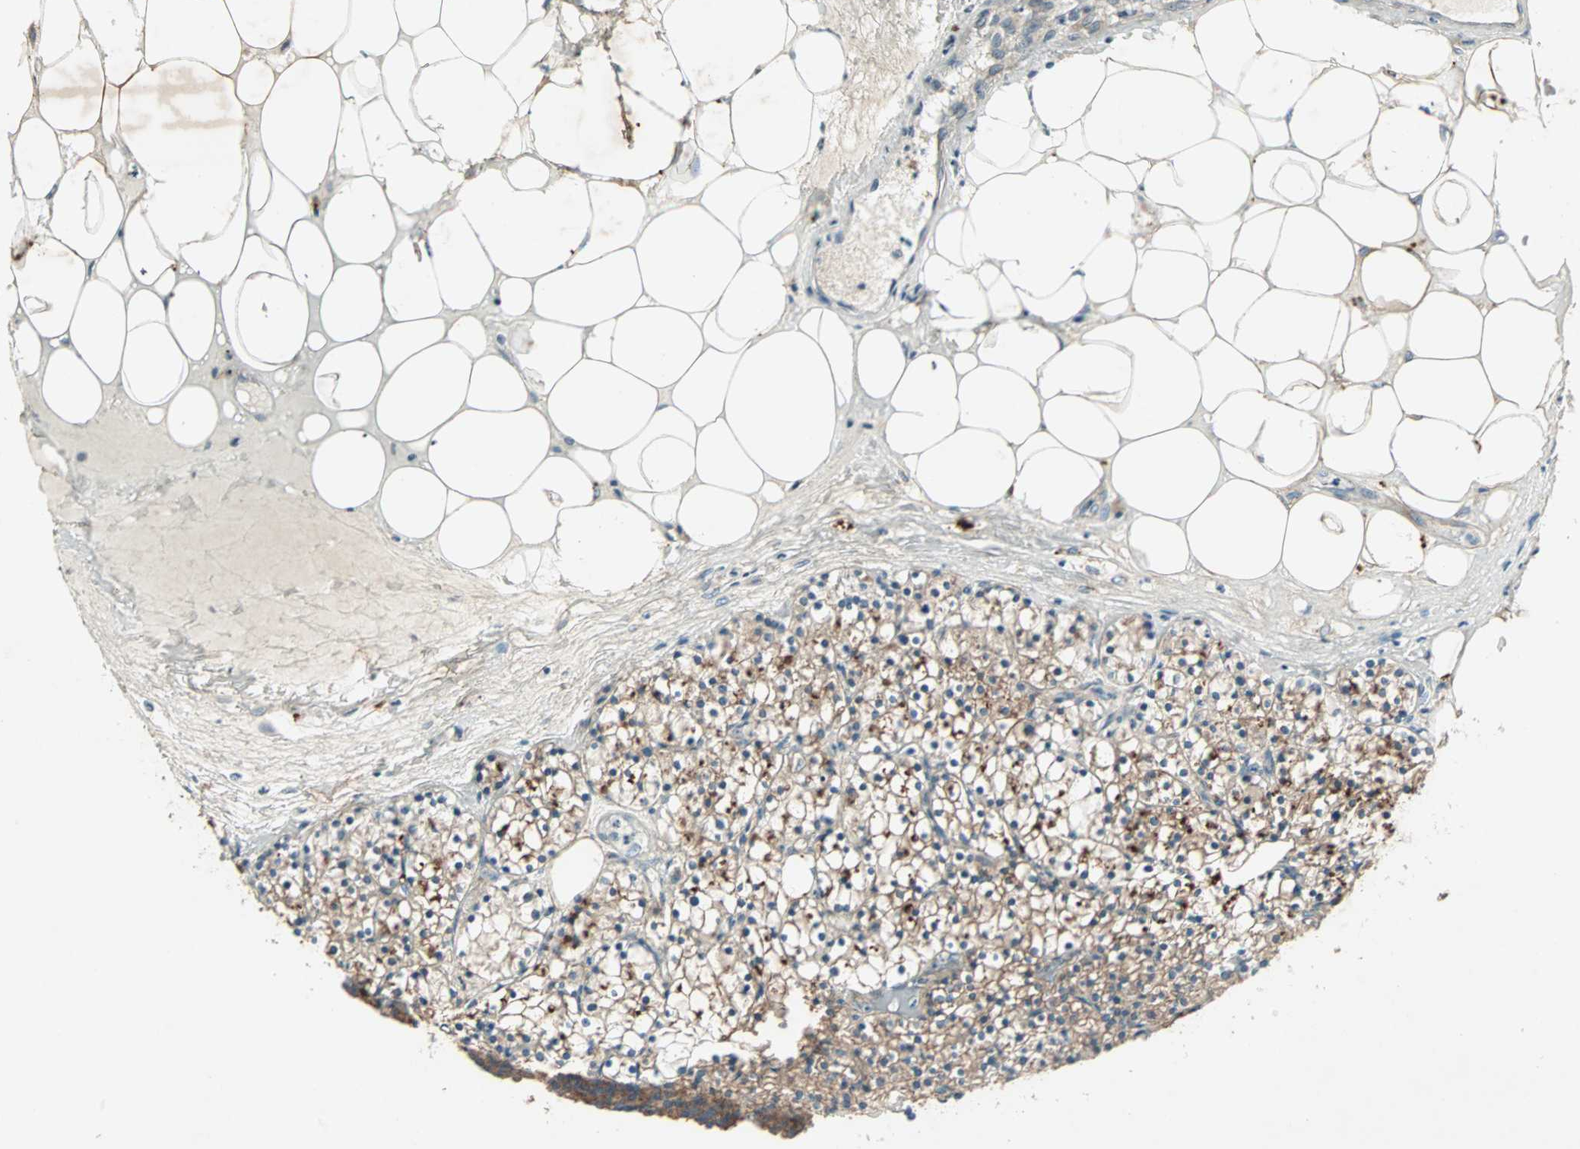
{"staining": {"intensity": "moderate", "quantity": "25%-75%", "location": "cytoplasmic/membranous"}, "tissue": "parathyroid gland", "cell_type": "Glandular cells", "image_type": "normal", "snomed": [{"axis": "morphology", "description": "Normal tissue, NOS"}, {"axis": "topography", "description": "Parathyroid gland"}], "caption": "A brown stain labels moderate cytoplasmic/membranous staining of a protein in glandular cells of unremarkable human parathyroid gland. (brown staining indicates protein expression, while blue staining denotes nuclei).", "gene": "SDSL", "patient": {"sex": "female", "age": 63}}